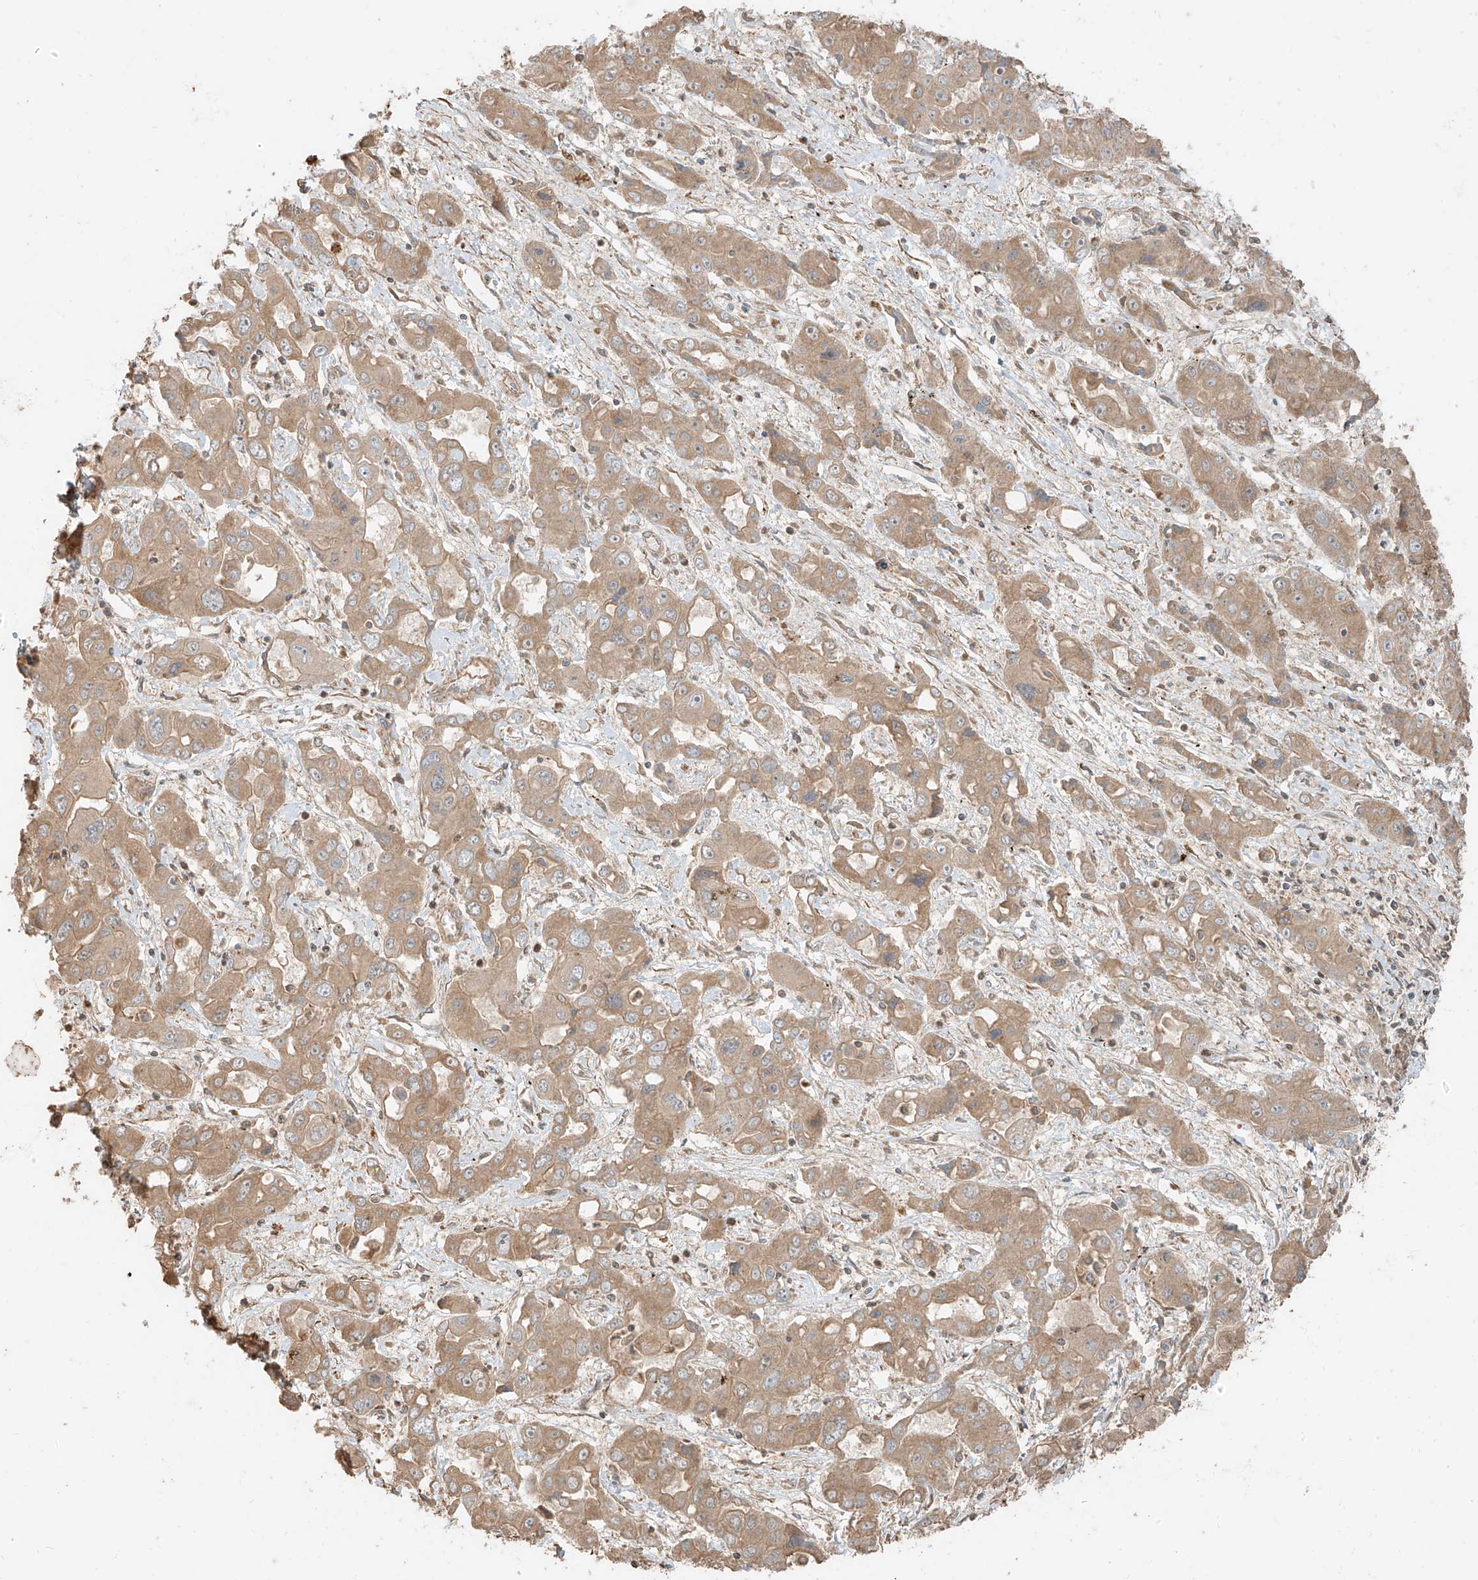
{"staining": {"intensity": "moderate", "quantity": ">75%", "location": "cytoplasmic/membranous"}, "tissue": "liver cancer", "cell_type": "Tumor cells", "image_type": "cancer", "snomed": [{"axis": "morphology", "description": "Cholangiocarcinoma"}, {"axis": "topography", "description": "Liver"}], "caption": "Protein expression analysis of liver cholangiocarcinoma reveals moderate cytoplasmic/membranous positivity in approximately >75% of tumor cells.", "gene": "ANKZF1", "patient": {"sex": "male", "age": 67}}